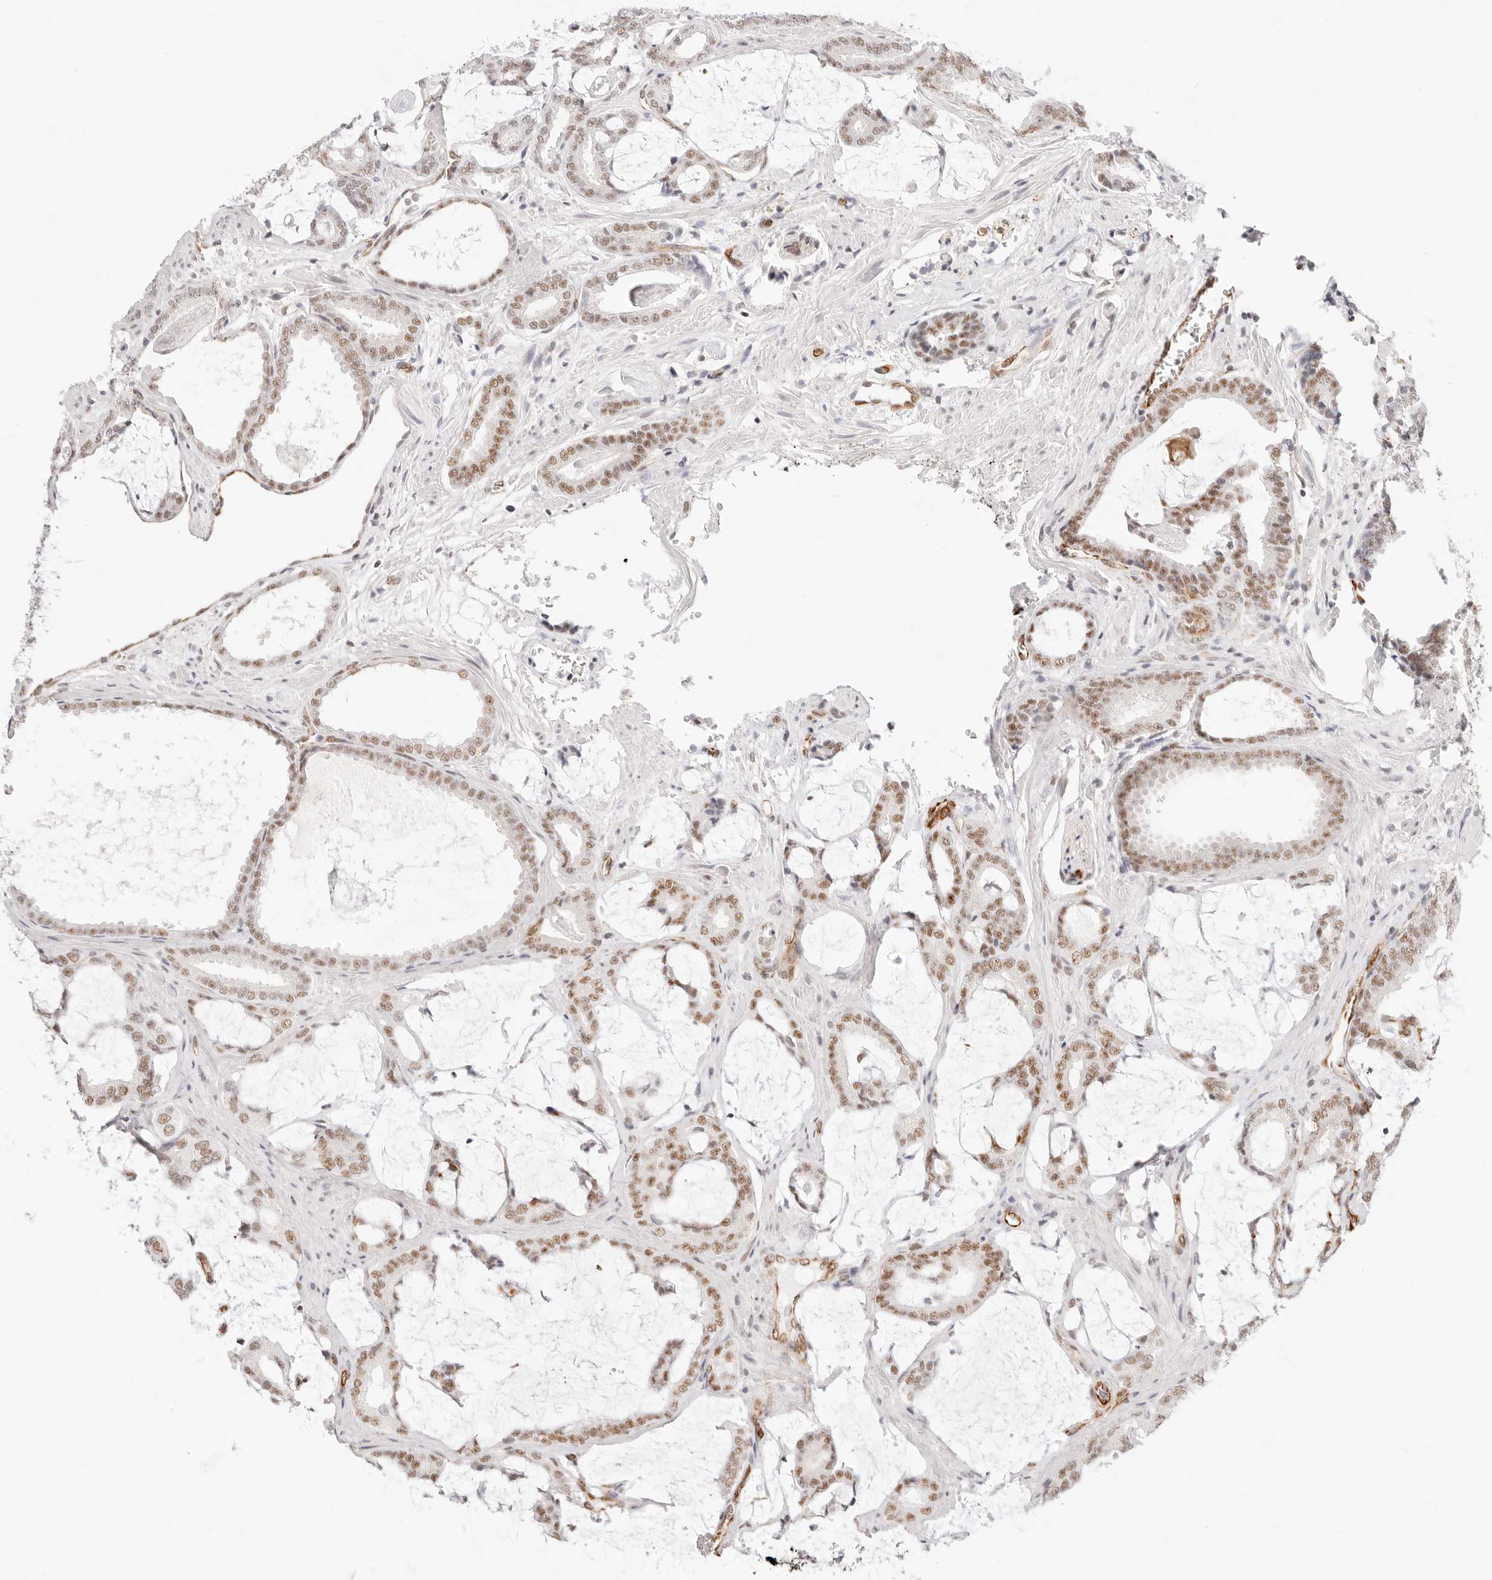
{"staining": {"intensity": "moderate", "quantity": ">75%", "location": "nuclear"}, "tissue": "prostate cancer", "cell_type": "Tumor cells", "image_type": "cancer", "snomed": [{"axis": "morphology", "description": "Adenocarcinoma, Low grade"}, {"axis": "topography", "description": "Prostate"}], "caption": "There is medium levels of moderate nuclear staining in tumor cells of adenocarcinoma (low-grade) (prostate), as demonstrated by immunohistochemical staining (brown color).", "gene": "ZC3H11A", "patient": {"sex": "male", "age": 71}}